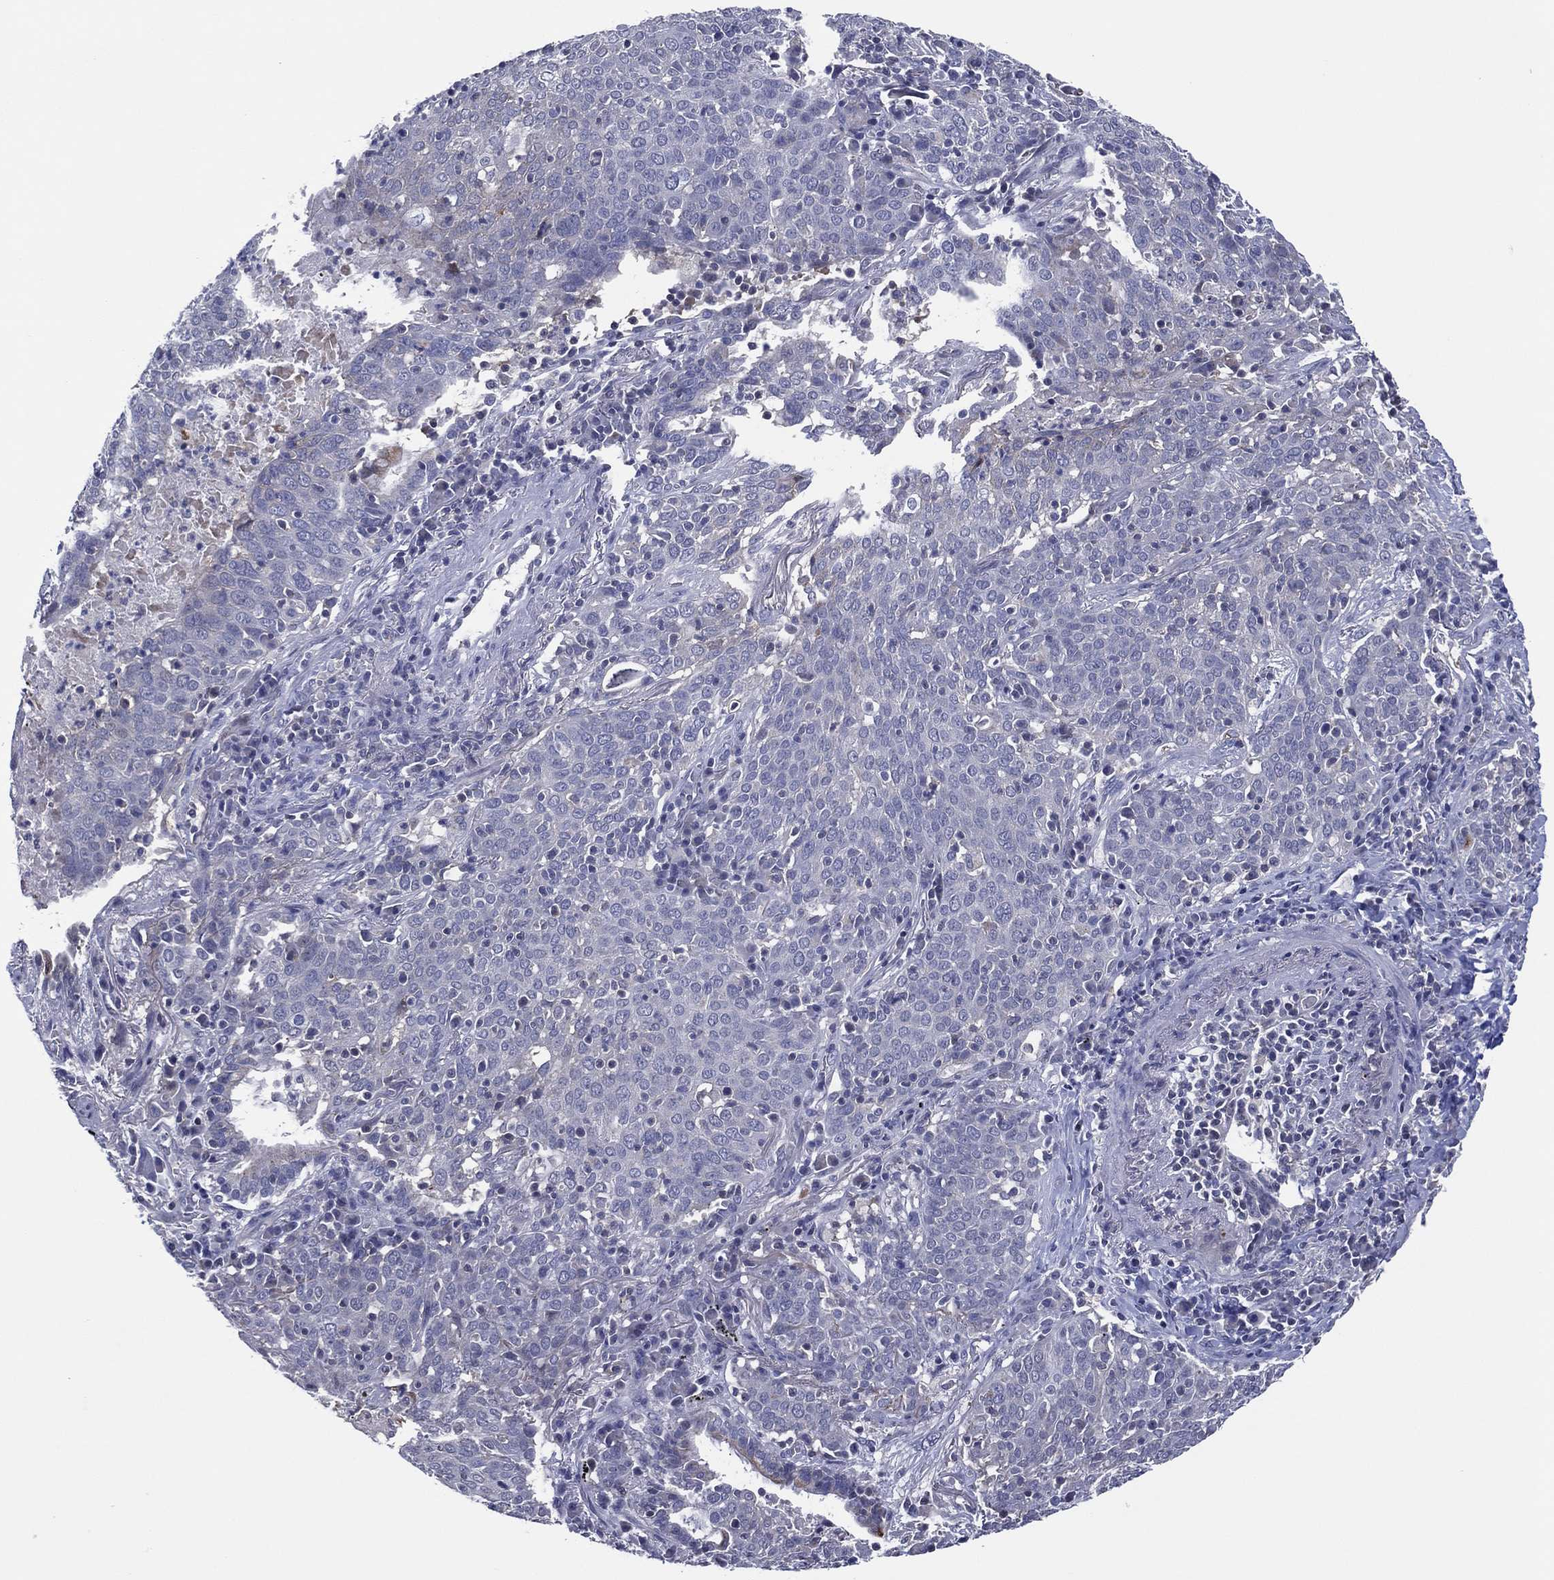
{"staining": {"intensity": "negative", "quantity": "none", "location": "none"}, "tissue": "lung cancer", "cell_type": "Tumor cells", "image_type": "cancer", "snomed": [{"axis": "morphology", "description": "Squamous cell carcinoma, NOS"}, {"axis": "topography", "description": "Lung"}], "caption": "An IHC photomicrograph of lung squamous cell carcinoma is shown. There is no staining in tumor cells of lung squamous cell carcinoma.", "gene": "TRIM31", "patient": {"sex": "male", "age": 82}}